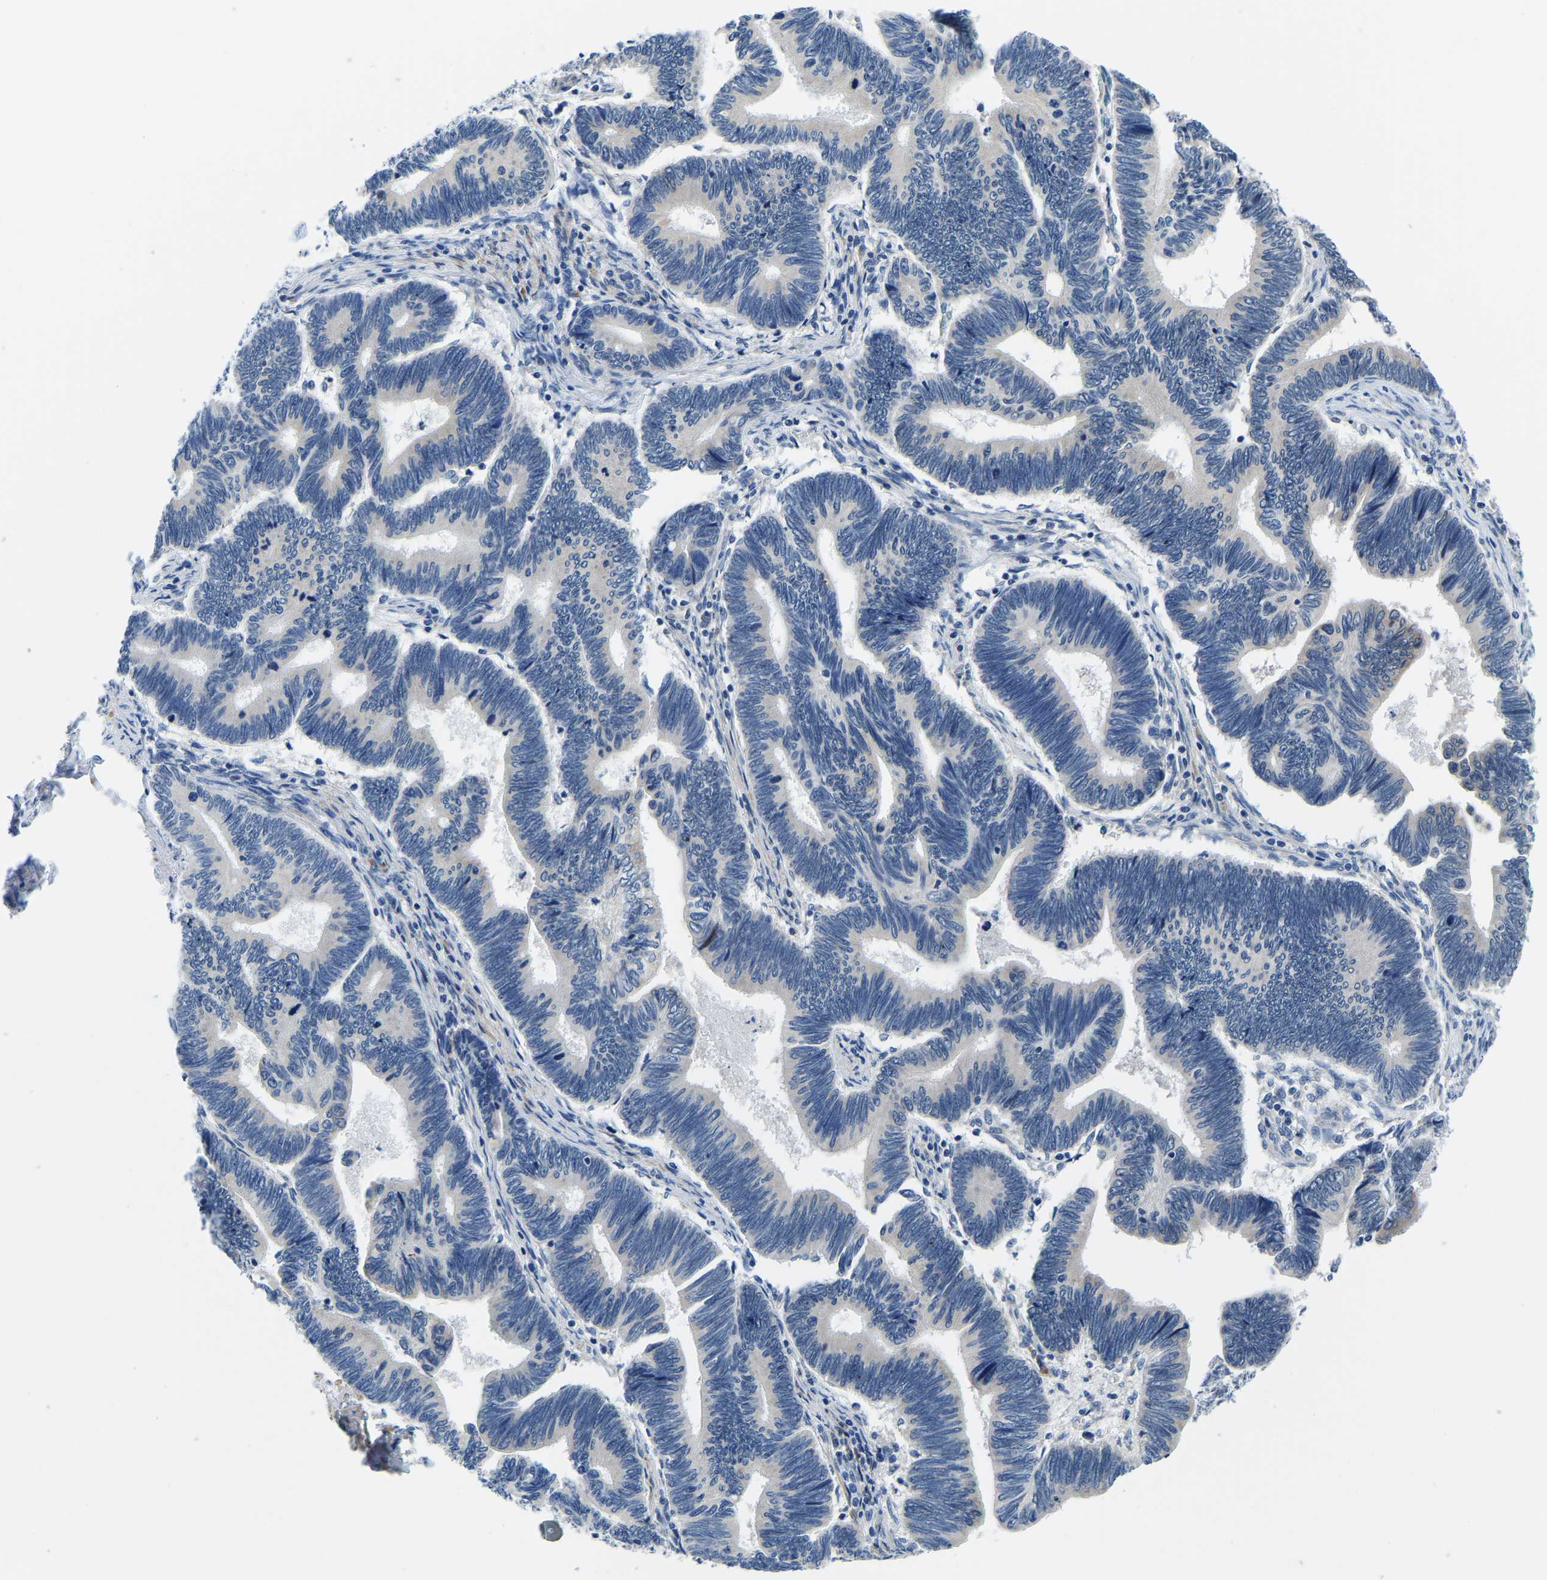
{"staining": {"intensity": "negative", "quantity": "none", "location": "none"}, "tissue": "pancreatic cancer", "cell_type": "Tumor cells", "image_type": "cancer", "snomed": [{"axis": "morphology", "description": "Adenocarcinoma, NOS"}, {"axis": "topography", "description": "Pancreas"}], "caption": "An immunohistochemistry micrograph of pancreatic adenocarcinoma is shown. There is no staining in tumor cells of pancreatic adenocarcinoma.", "gene": "LIAS", "patient": {"sex": "female", "age": 70}}